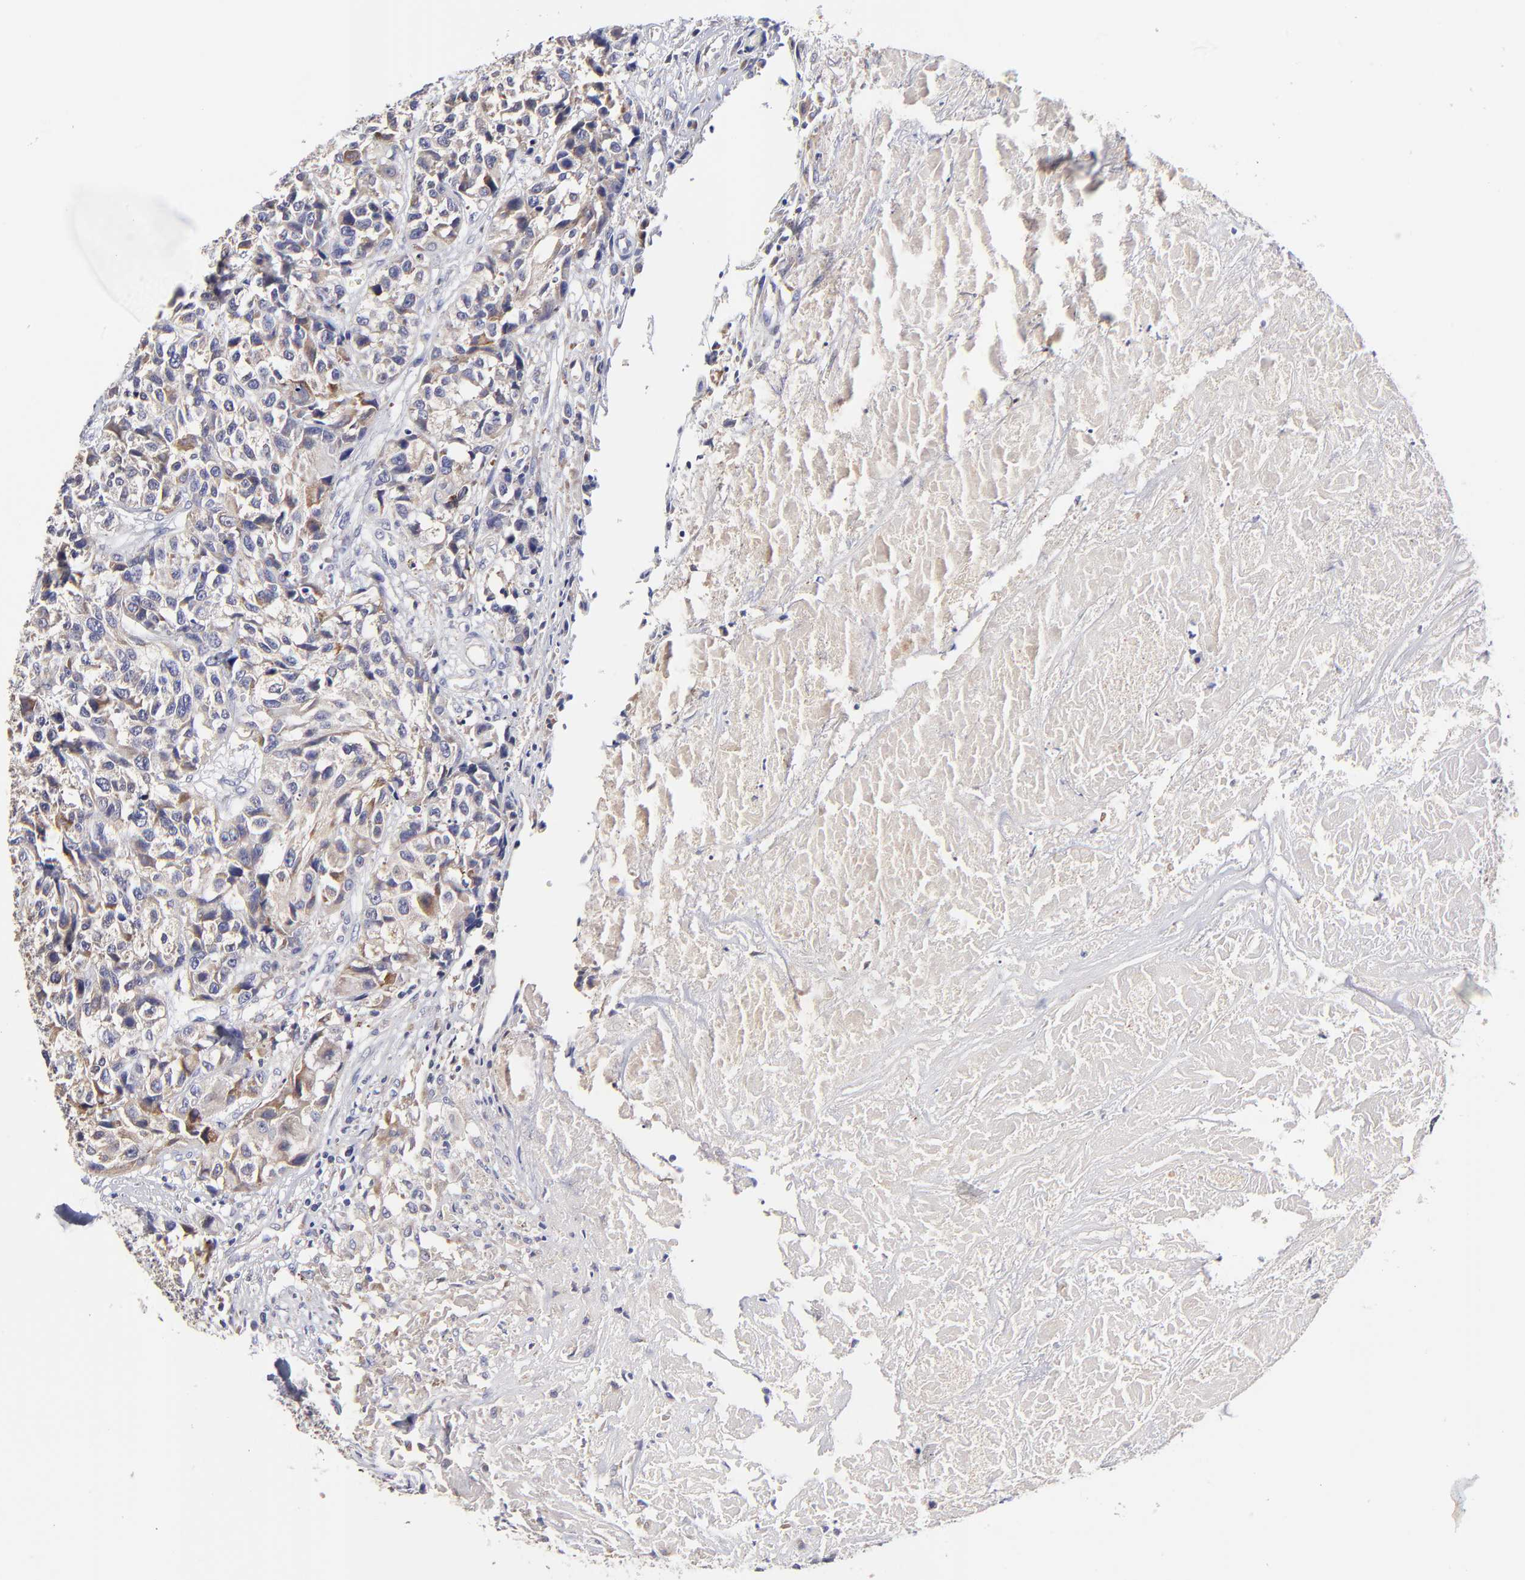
{"staining": {"intensity": "weak", "quantity": "25%-75%", "location": "cytoplasmic/membranous"}, "tissue": "urothelial cancer", "cell_type": "Tumor cells", "image_type": "cancer", "snomed": [{"axis": "morphology", "description": "Urothelial carcinoma, High grade"}, {"axis": "topography", "description": "Urinary bladder"}], "caption": "Protein expression analysis of human urothelial cancer reveals weak cytoplasmic/membranous positivity in about 25%-75% of tumor cells. (Brightfield microscopy of DAB IHC at high magnification).", "gene": "GCSAM", "patient": {"sex": "female", "age": 81}}